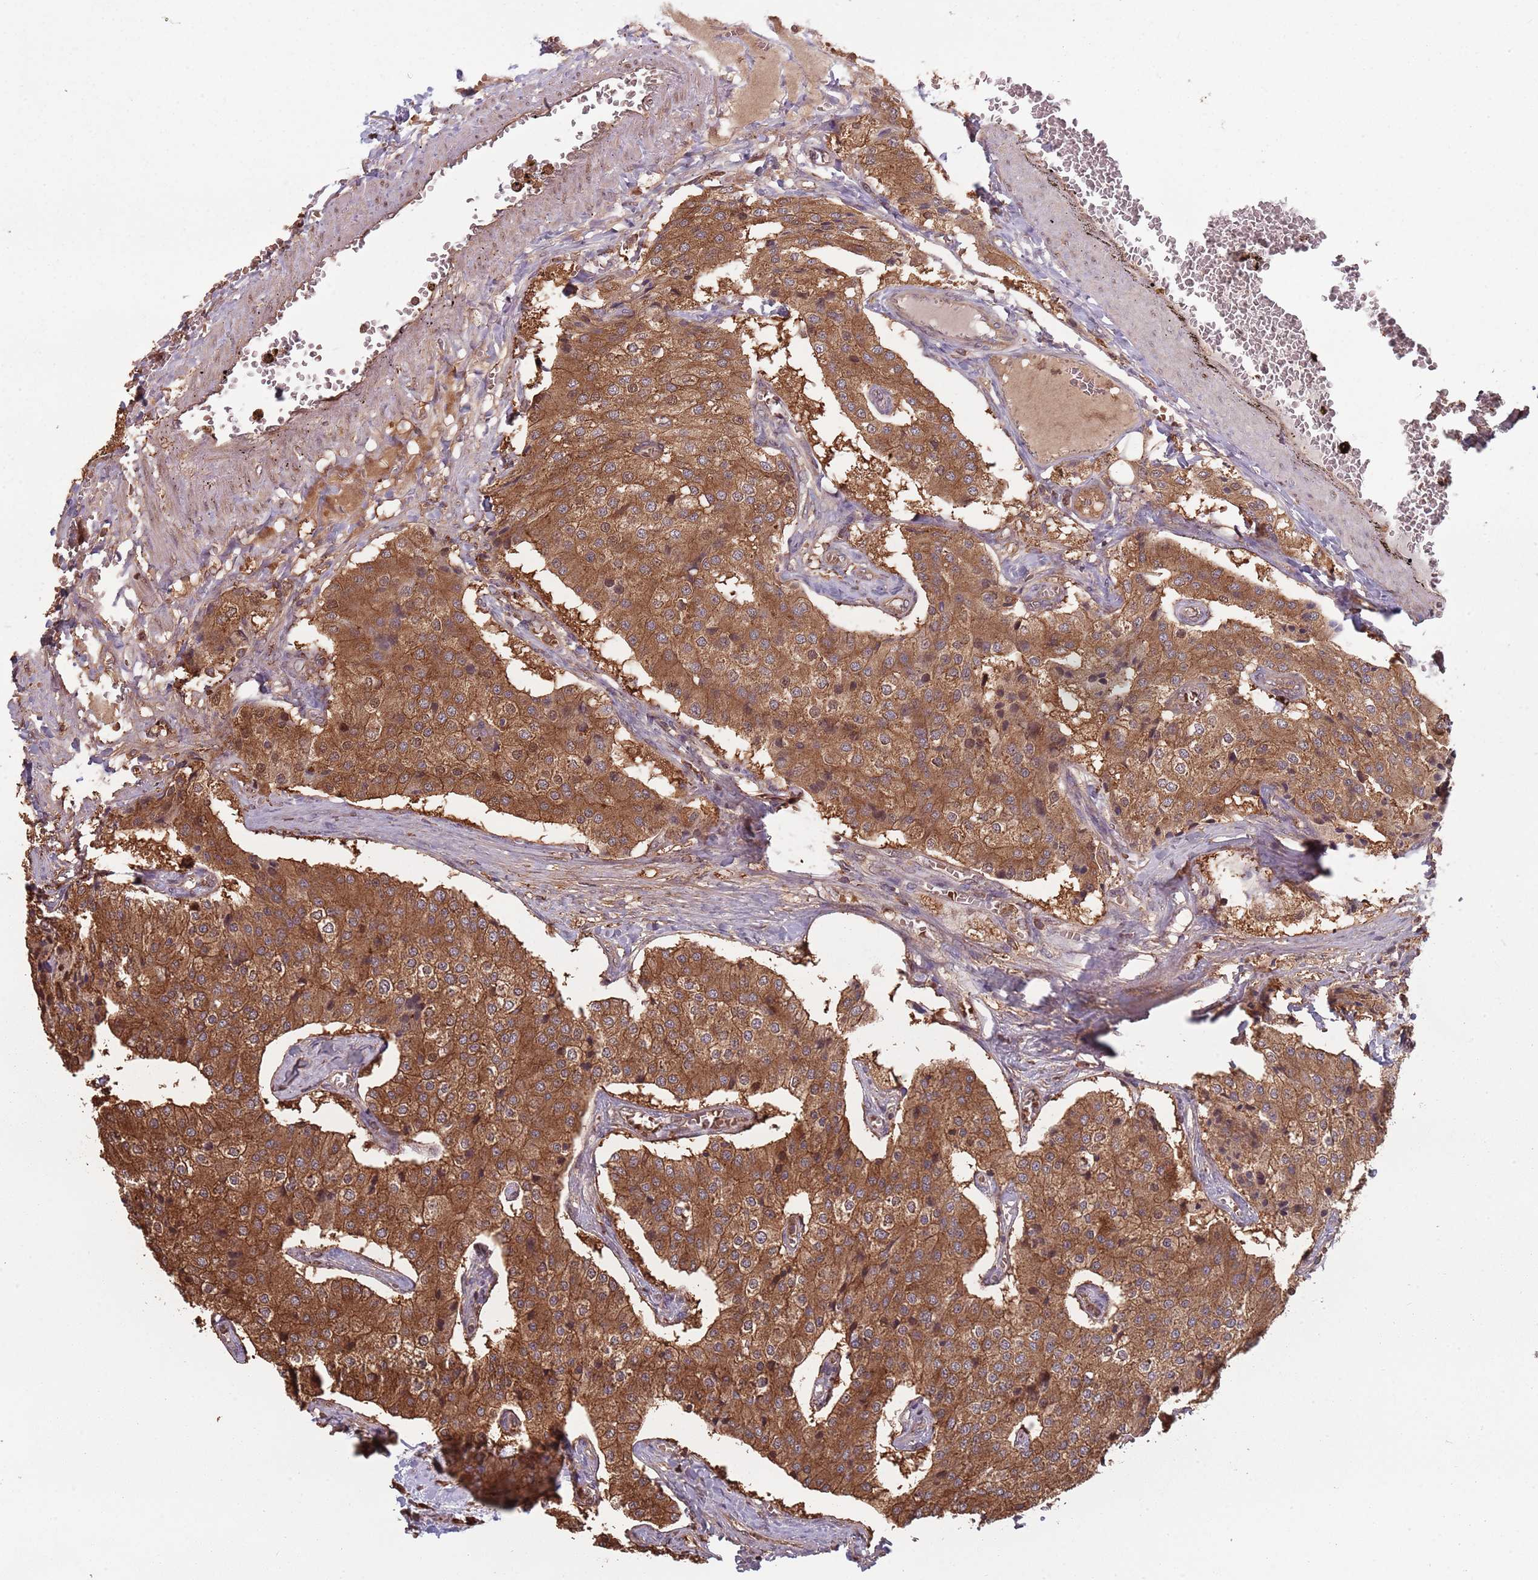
{"staining": {"intensity": "strong", "quantity": ">75%", "location": "cytoplasmic/membranous,nuclear"}, "tissue": "carcinoid", "cell_type": "Tumor cells", "image_type": "cancer", "snomed": [{"axis": "morphology", "description": "Carcinoid, malignant, NOS"}, {"axis": "topography", "description": "Colon"}], "caption": "Approximately >75% of tumor cells in human malignant carcinoid show strong cytoplasmic/membranous and nuclear protein staining as visualized by brown immunohistochemical staining.", "gene": "COG4", "patient": {"sex": "female", "age": 52}}